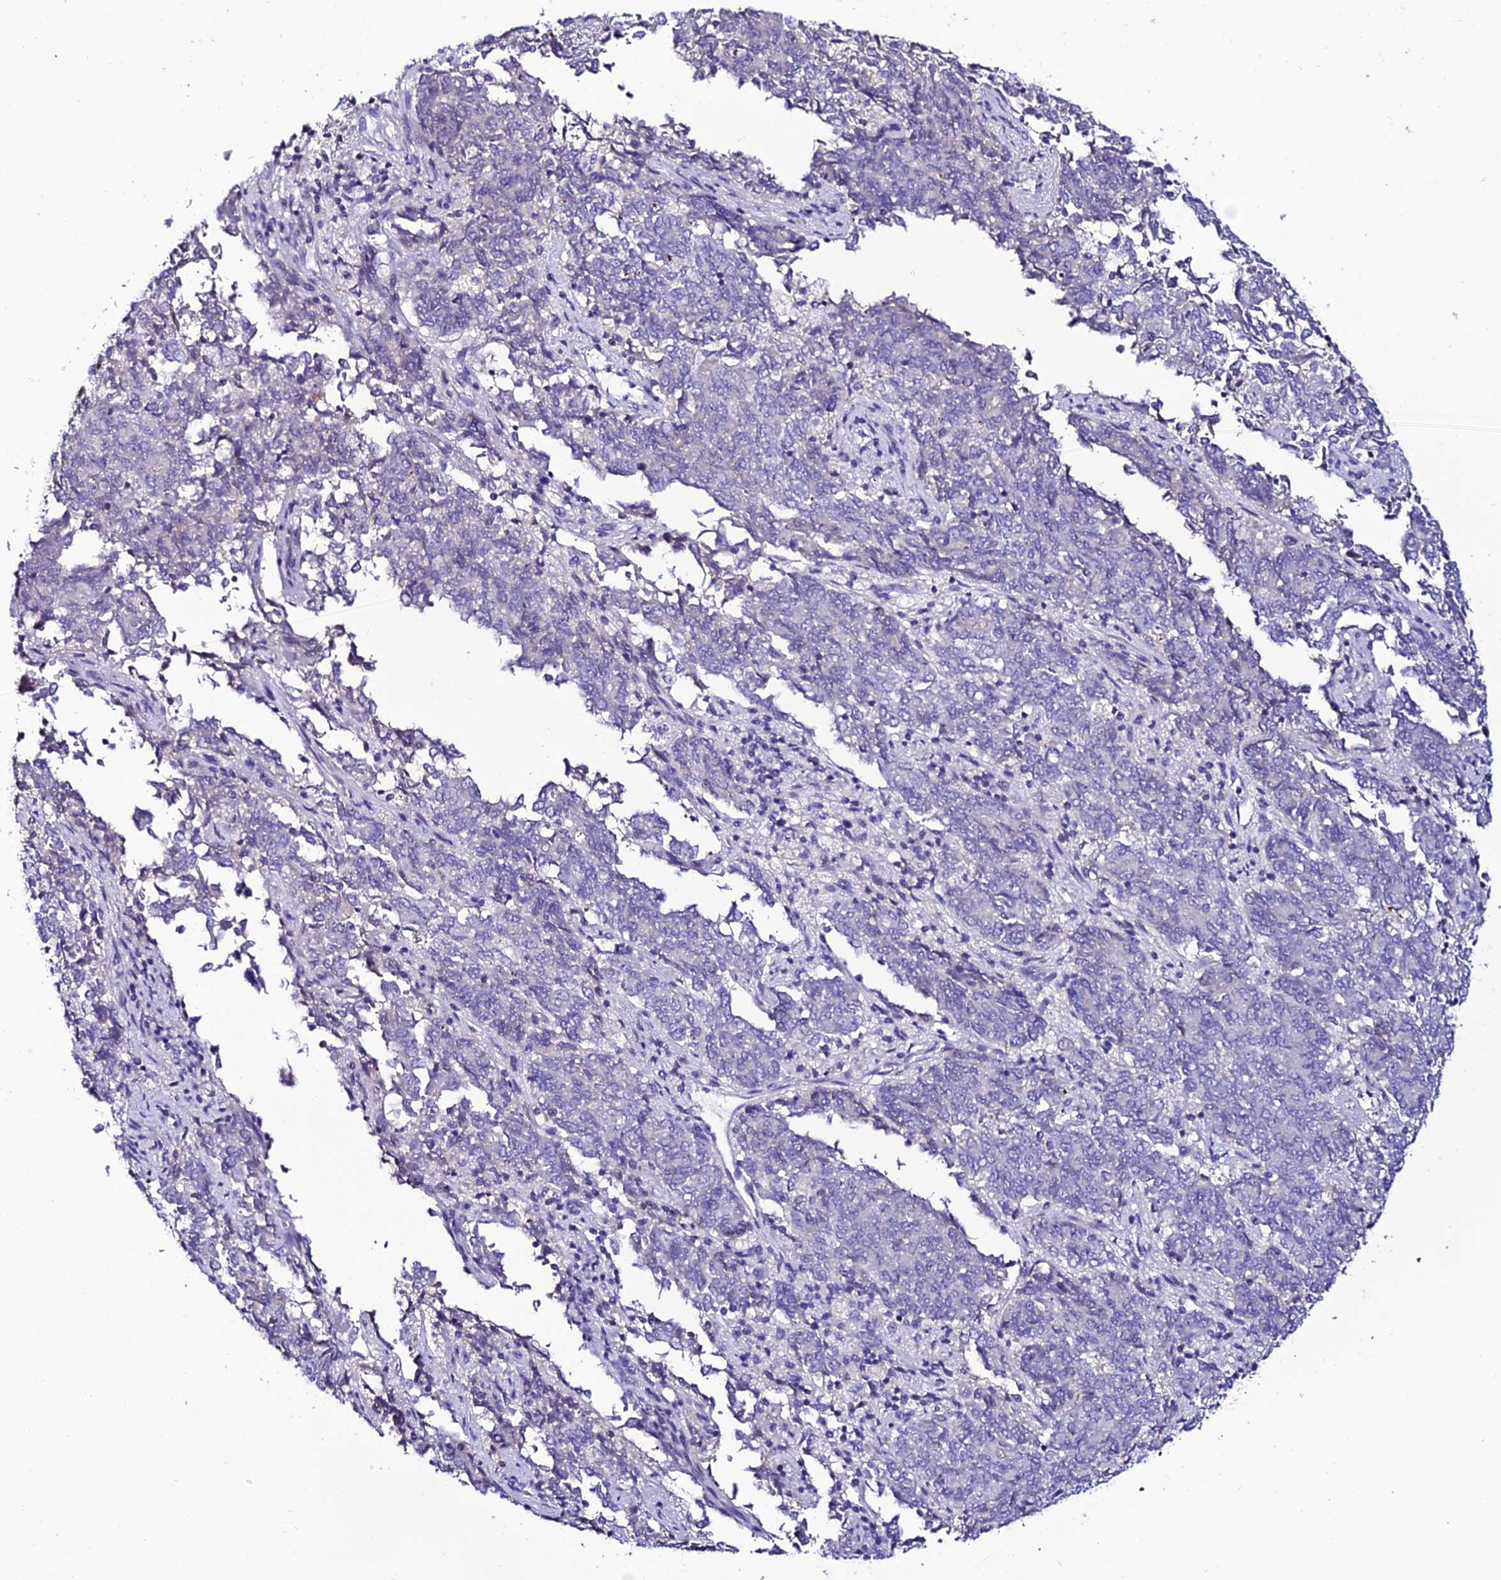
{"staining": {"intensity": "negative", "quantity": "none", "location": "none"}, "tissue": "endometrial cancer", "cell_type": "Tumor cells", "image_type": "cancer", "snomed": [{"axis": "morphology", "description": "Adenocarcinoma, NOS"}, {"axis": "topography", "description": "Endometrium"}], "caption": "Immunohistochemistry photomicrograph of neoplastic tissue: endometrial cancer (adenocarcinoma) stained with DAB (3,3'-diaminobenzidine) displays no significant protein positivity in tumor cells. Nuclei are stained in blue.", "gene": "DEFB132", "patient": {"sex": "female", "age": 80}}